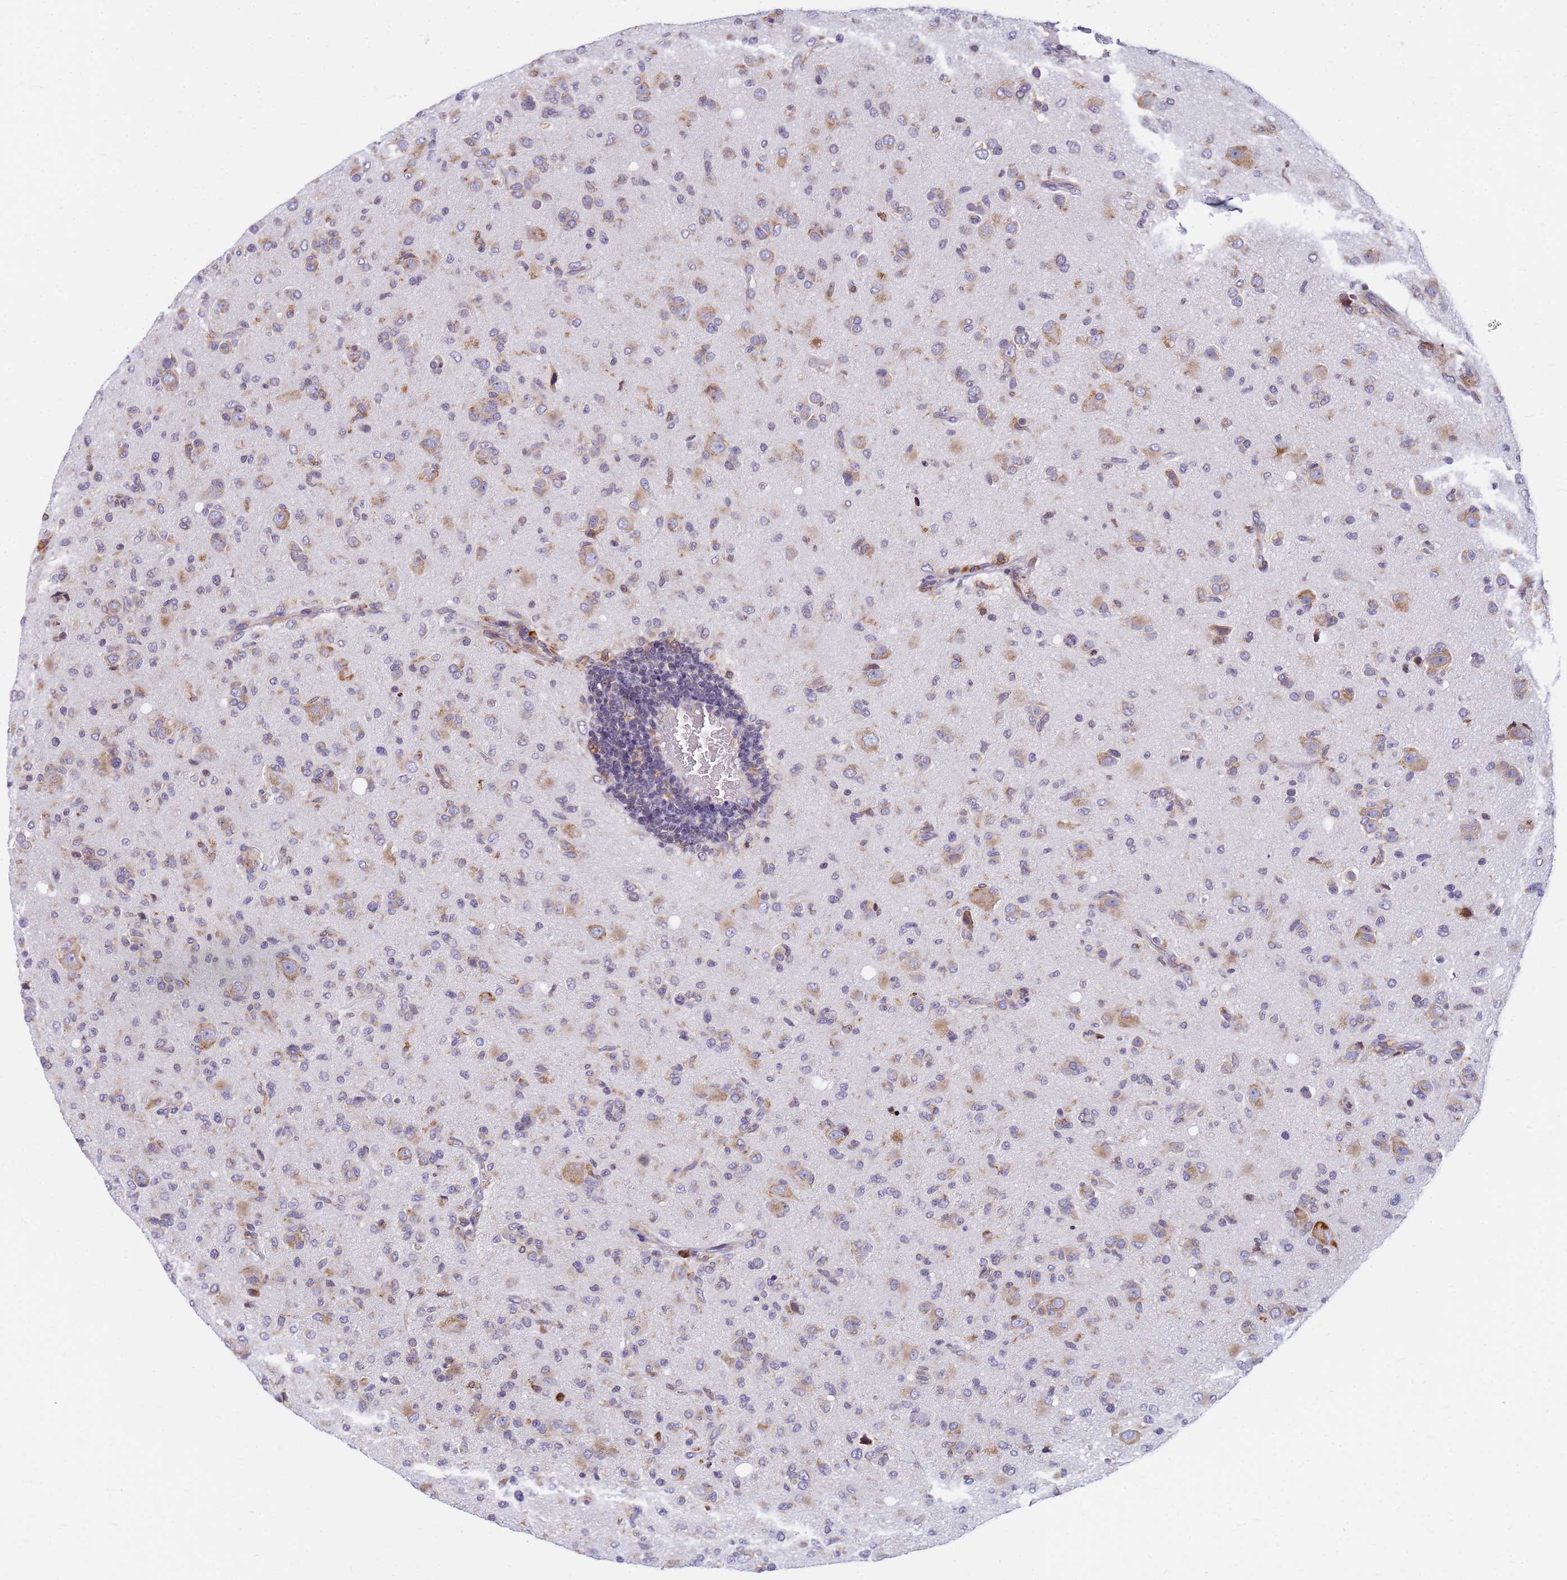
{"staining": {"intensity": "weak", "quantity": "25%-75%", "location": "cytoplasmic/membranous"}, "tissue": "glioma", "cell_type": "Tumor cells", "image_type": "cancer", "snomed": [{"axis": "morphology", "description": "Glioma, malignant, High grade"}, {"axis": "topography", "description": "Brain"}], "caption": "Immunohistochemical staining of human malignant high-grade glioma exhibits low levels of weak cytoplasmic/membranous expression in about 25%-75% of tumor cells. (Stains: DAB in brown, nuclei in blue, Microscopy: brightfield microscopy at high magnification).", "gene": "SSR4", "patient": {"sex": "female", "age": 57}}